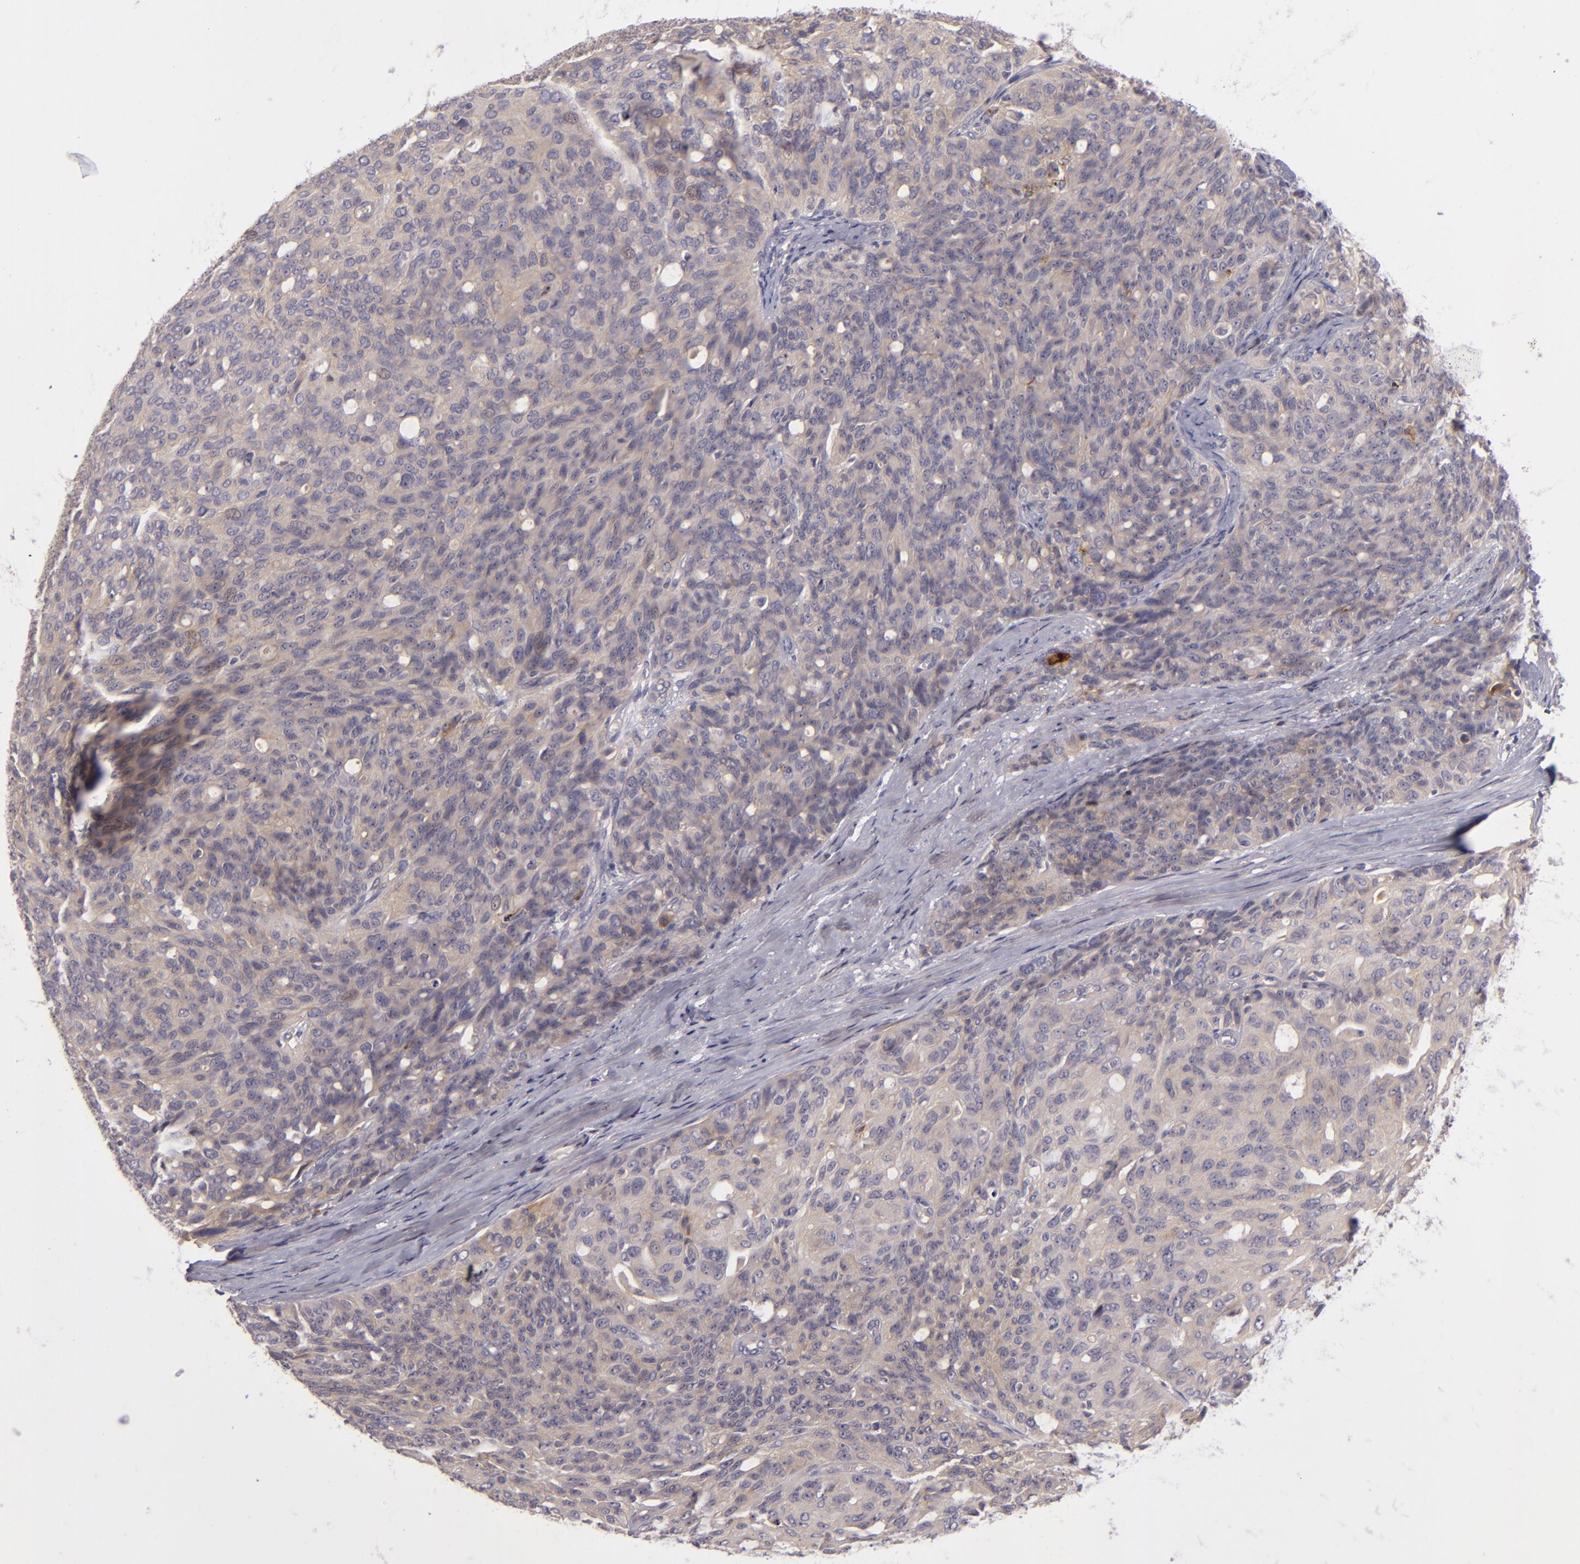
{"staining": {"intensity": "weak", "quantity": "25%-75%", "location": "cytoplasmic/membranous"}, "tissue": "ovarian cancer", "cell_type": "Tumor cells", "image_type": "cancer", "snomed": [{"axis": "morphology", "description": "Carcinoma, endometroid"}, {"axis": "topography", "description": "Ovary"}], "caption": "Immunohistochemical staining of ovarian endometroid carcinoma demonstrates low levels of weak cytoplasmic/membranous protein staining in approximately 25%-75% of tumor cells. The protein of interest is shown in brown color, while the nuclei are stained blue.", "gene": "CD83", "patient": {"sex": "female", "age": 60}}